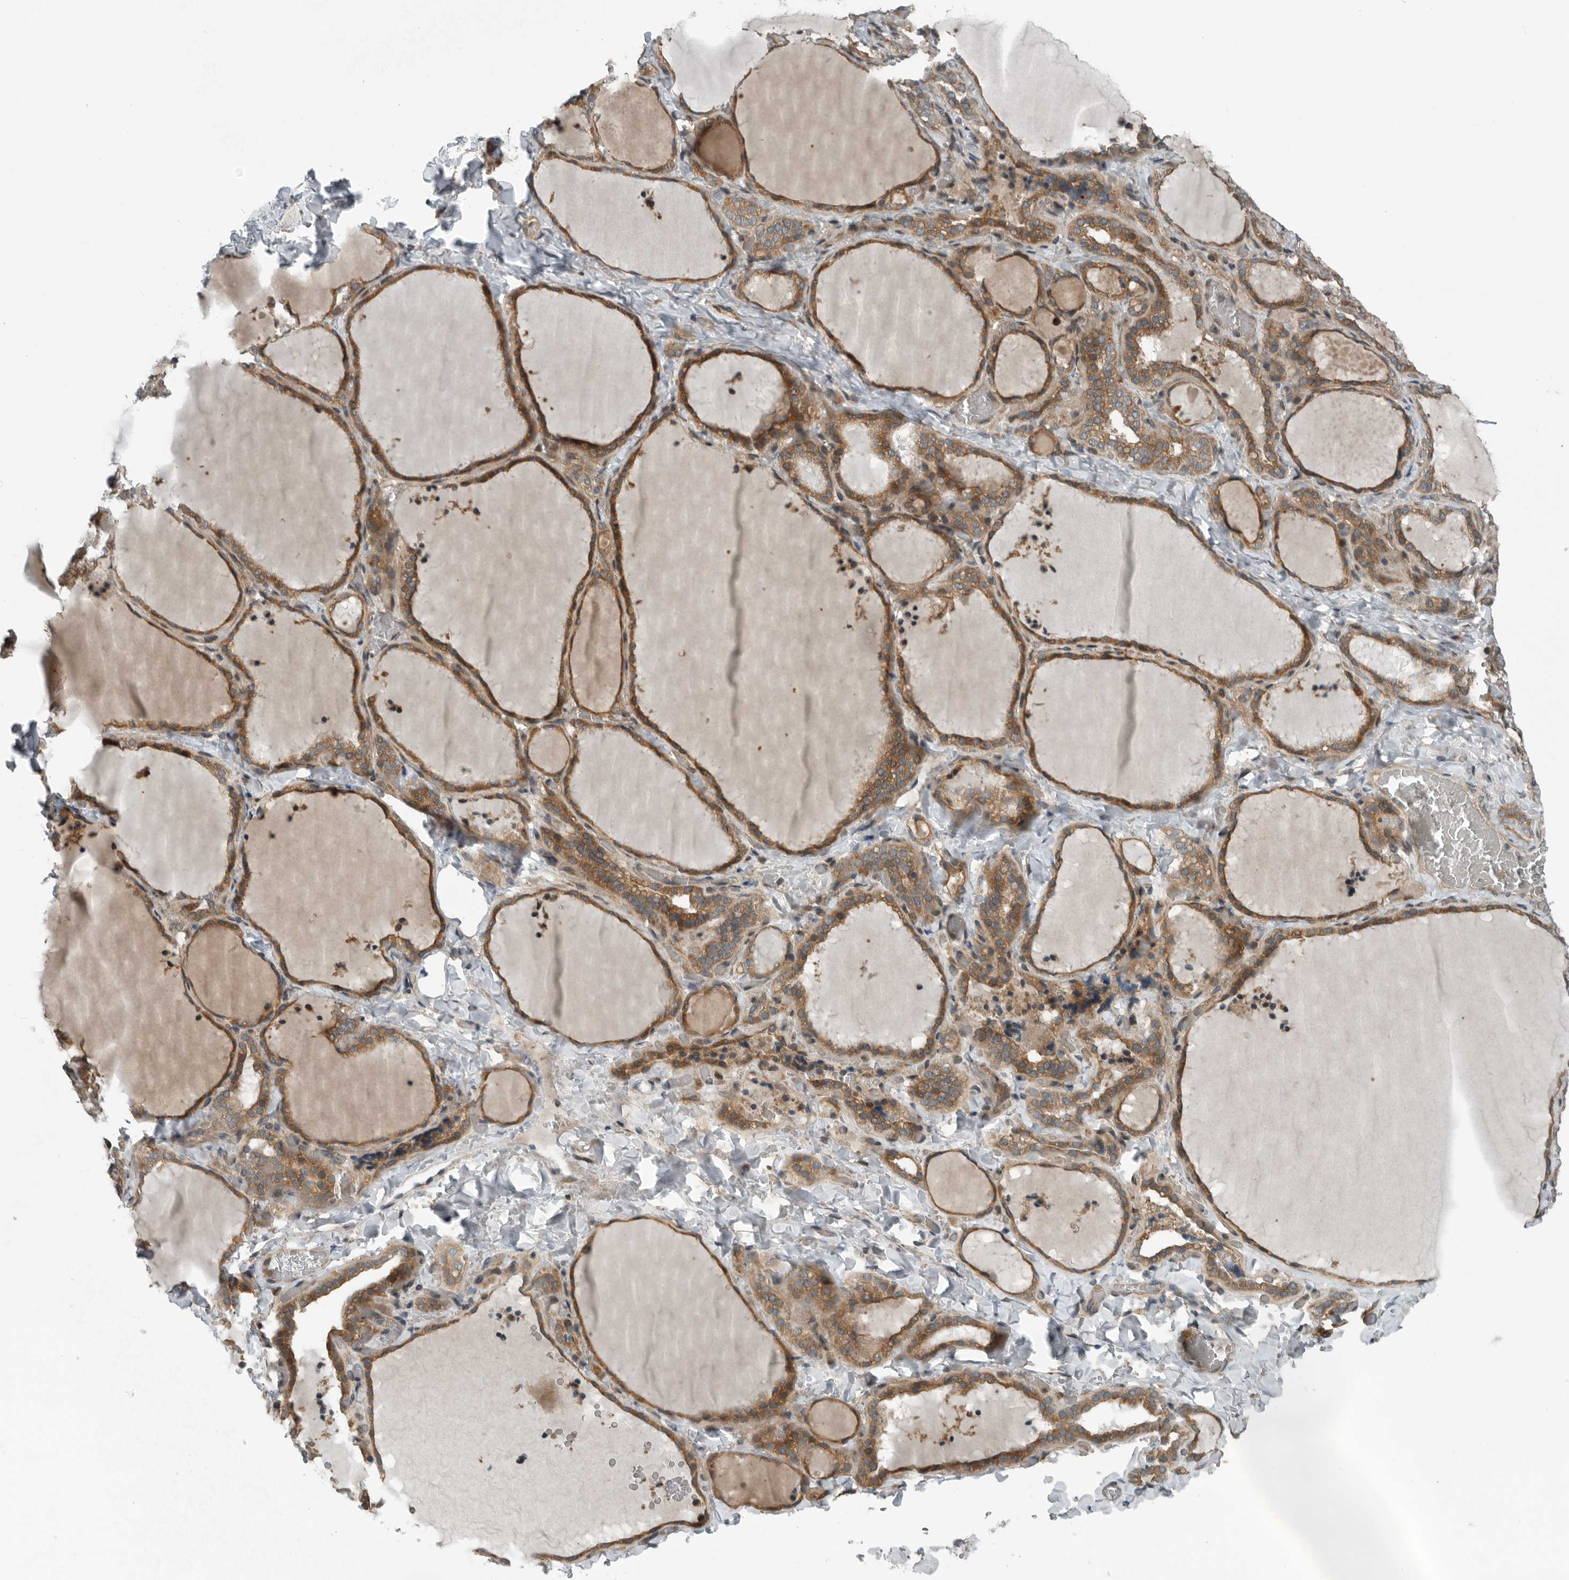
{"staining": {"intensity": "moderate", "quantity": ">75%", "location": "cytoplasmic/membranous"}, "tissue": "thyroid gland", "cell_type": "Glandular cells", "image_type": "normal", "snomed": [{"axis": "morphology", "description": "Normal tissue, NOS"}, {"axis": "topography", "description": "Thyroid gland"}], "caption": "Immunohistochemical staining of normal human thyroid gland exhibits medium levels of moderate cytoplasmic/membranous staining in approximately >75% of glandular cells. The protein of interest is shown in brown color, while the nuclei are stained blue.", "gene": "AMFR", "patient": {"sex": "female", "age": 22}}